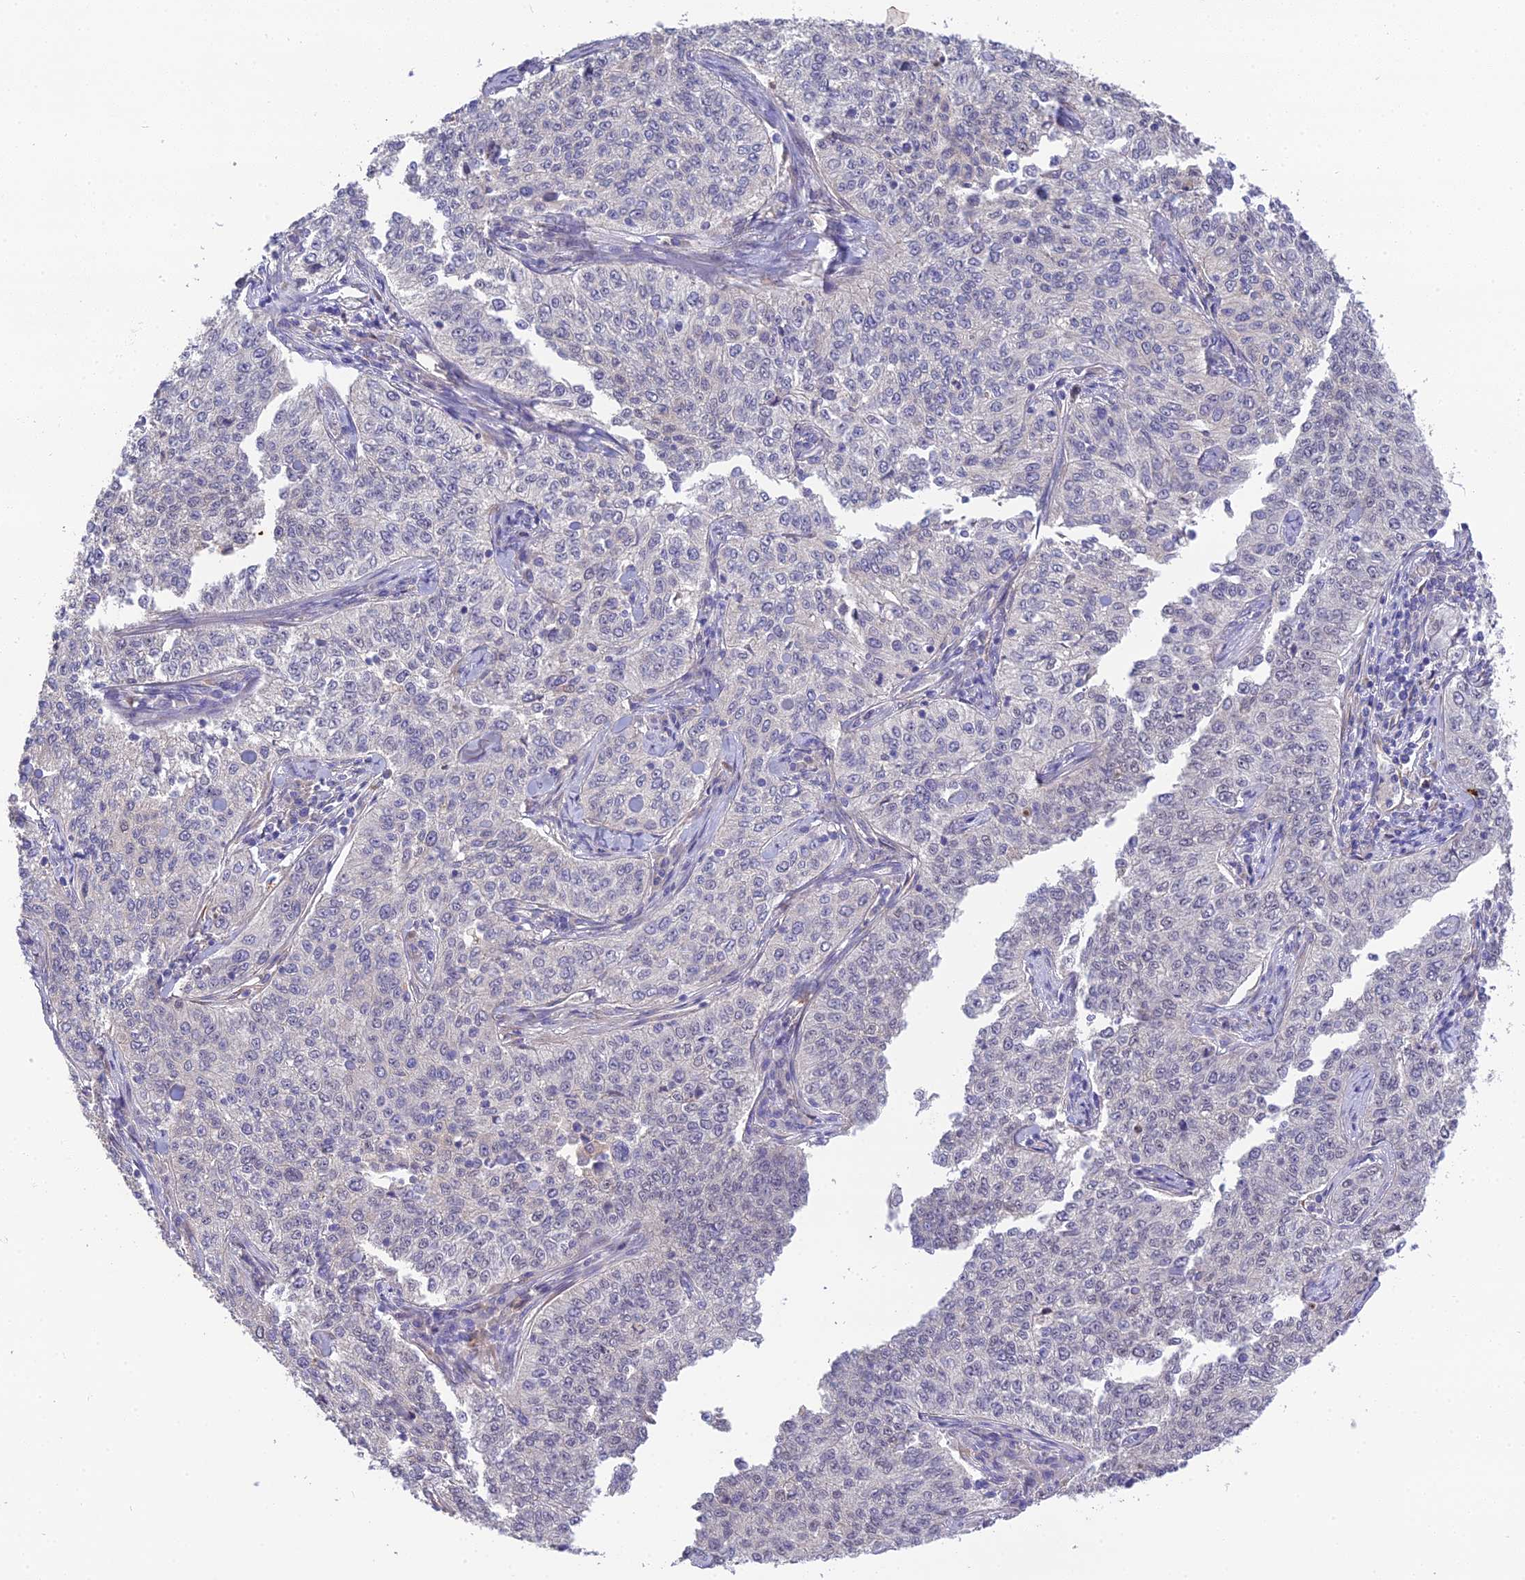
{"staining": {"intensity": "negative", "quantity": "none", "location": "none"}, "tissue": "cervical cancer", "cell_type": "Tumor cells", "image_type": "cancer", "snomed": [{"axis": "morphology", "description": "Squamous cell carcinoma, NOS"}, {"axis": "topography", "description": "Cervix"}], "caption": "Immunohistochemical staining of cervical cancer reveals no significant staining in tumor cells.", "gene": "PUS10", "patient": {"sex": "female", "age": 35}}